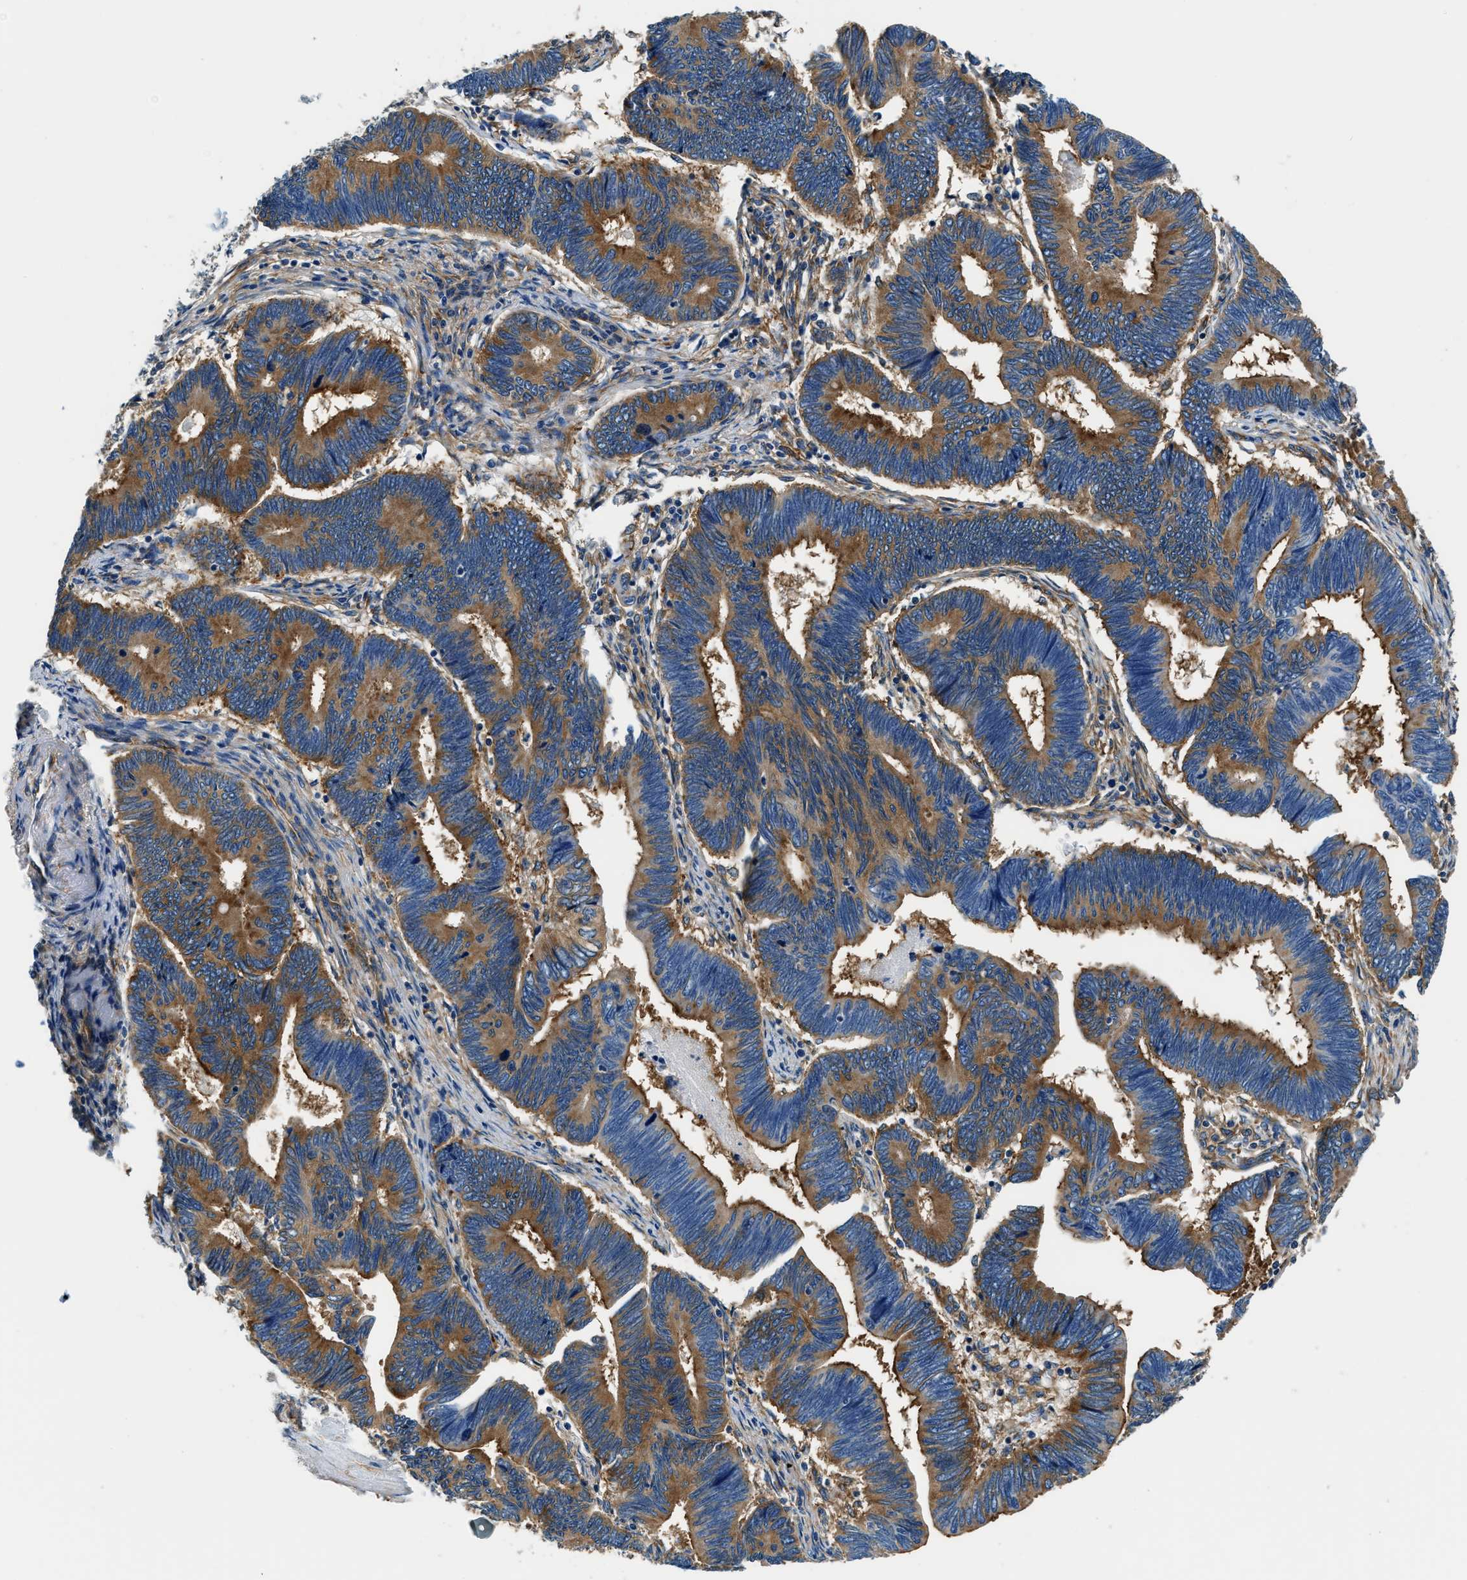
{"staining": {"intensity": "moderate", "quantity": ">75%", "location": "cytoplasmic/membranous"}, "tissue": "pancreatic cancer", "cell_type": "Tumor cells", "image_type": "cancer", "snomed": [{"axis": "morphology", "description": "Adenocarcinoma, NOS"}, {"axis": "topography", "description": "Pancreas"}], "caption": "Protein staining of pancreatic cancer (adenocarcinoma) tissue reveals moderate cytoplasmic/membranous staining in approximately >75% of tumor cells.", "gene": "EEA1", "patient": {"sex": "female", "age": 70}}